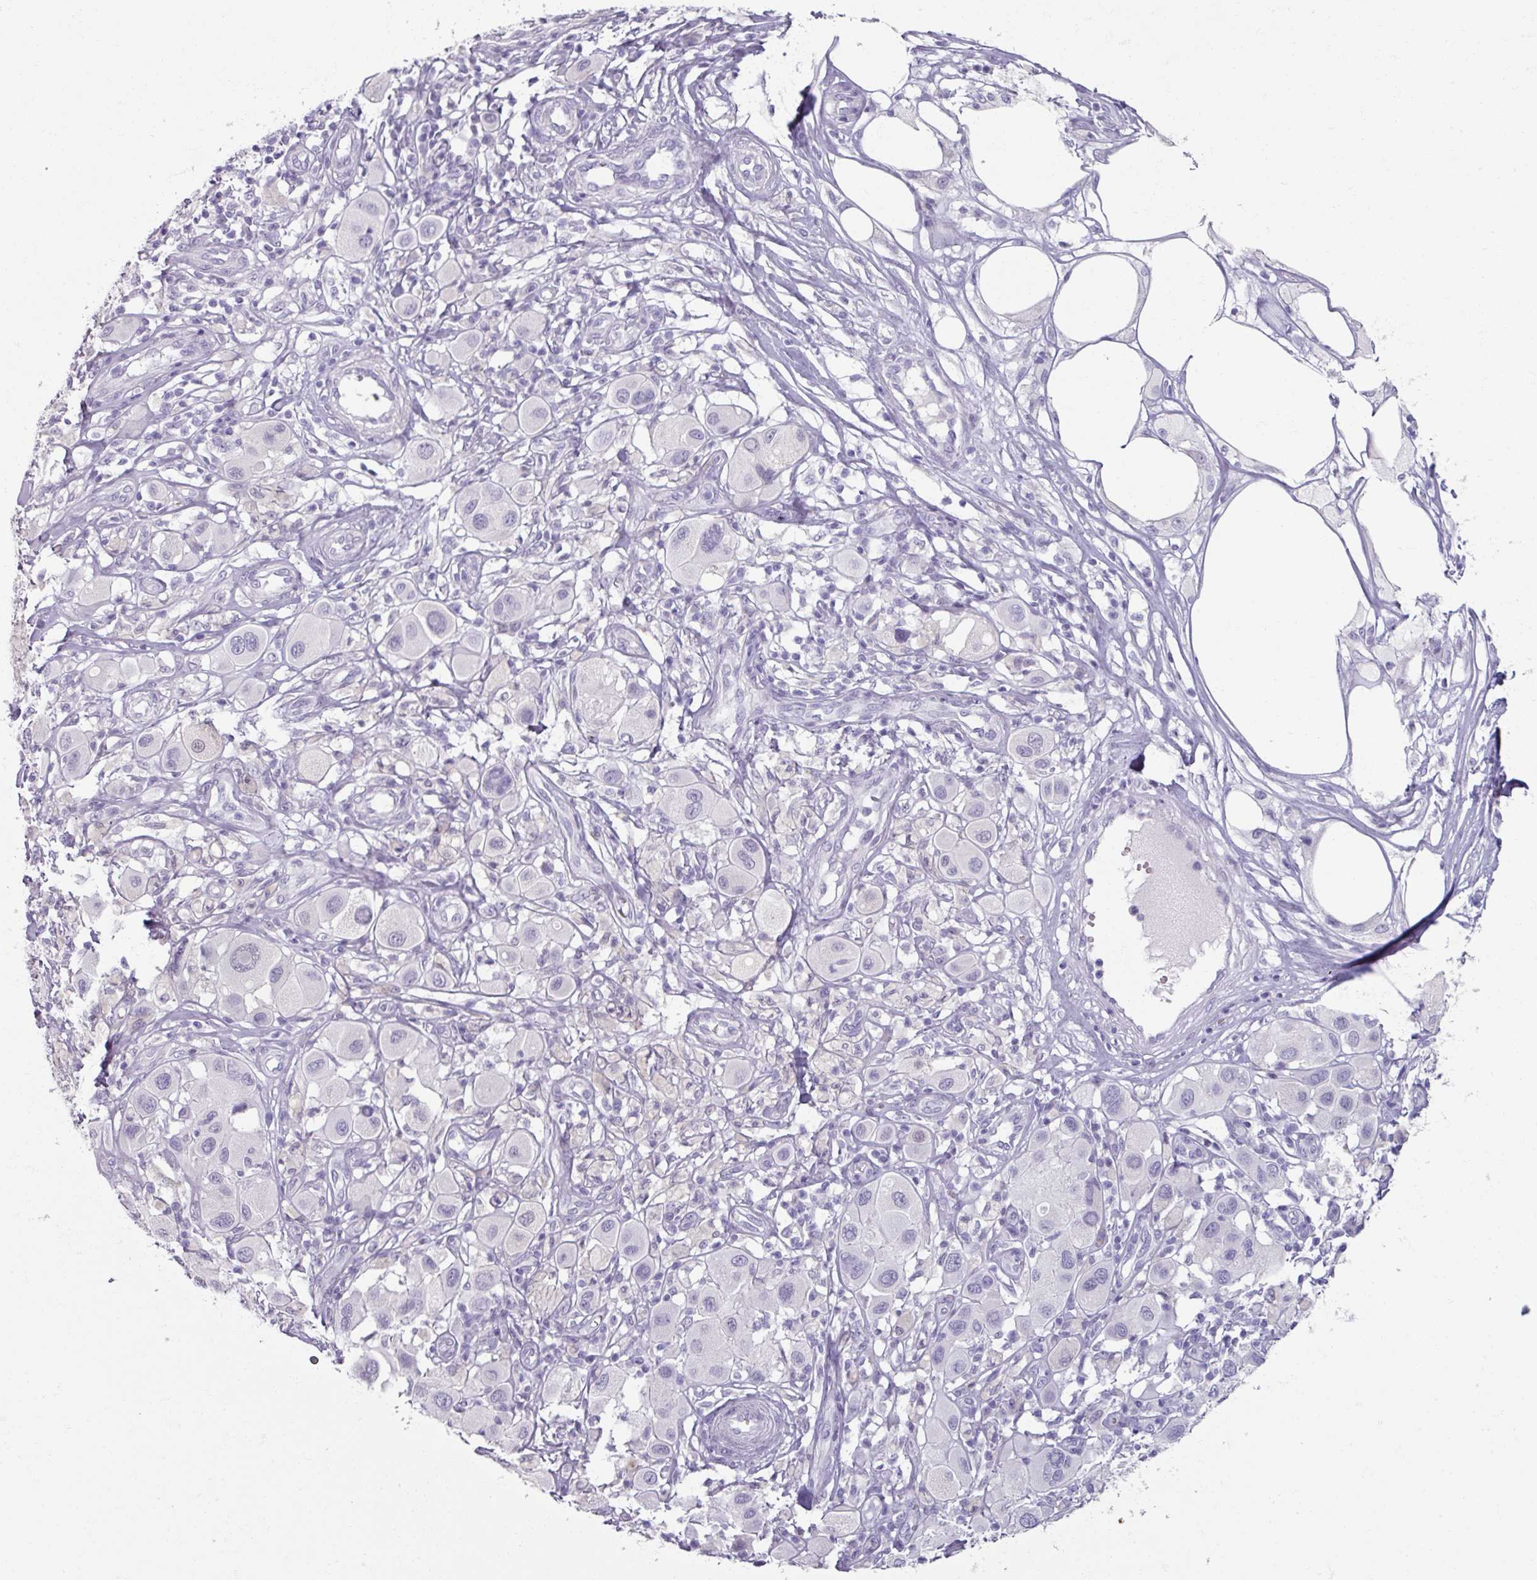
{"staining": {"intensity": "negative", "quantity": "none", "location": "none"}, "tissue": "melanoma", "cell_type": "Tumor cells", "image_type": "cancer", "snomed": [{"axis": "morphology", "description": "Malignant melanoma, Metastatic site"}, {"axis": "topography", "description": "Skin"}], "caption": "Immunohistochemistry (IHC) of malignant melanoma (metastatic site) exhibits no staining in tumor cells.", "gene": "TG", "patient": {"sex": "male", "age": 41}}